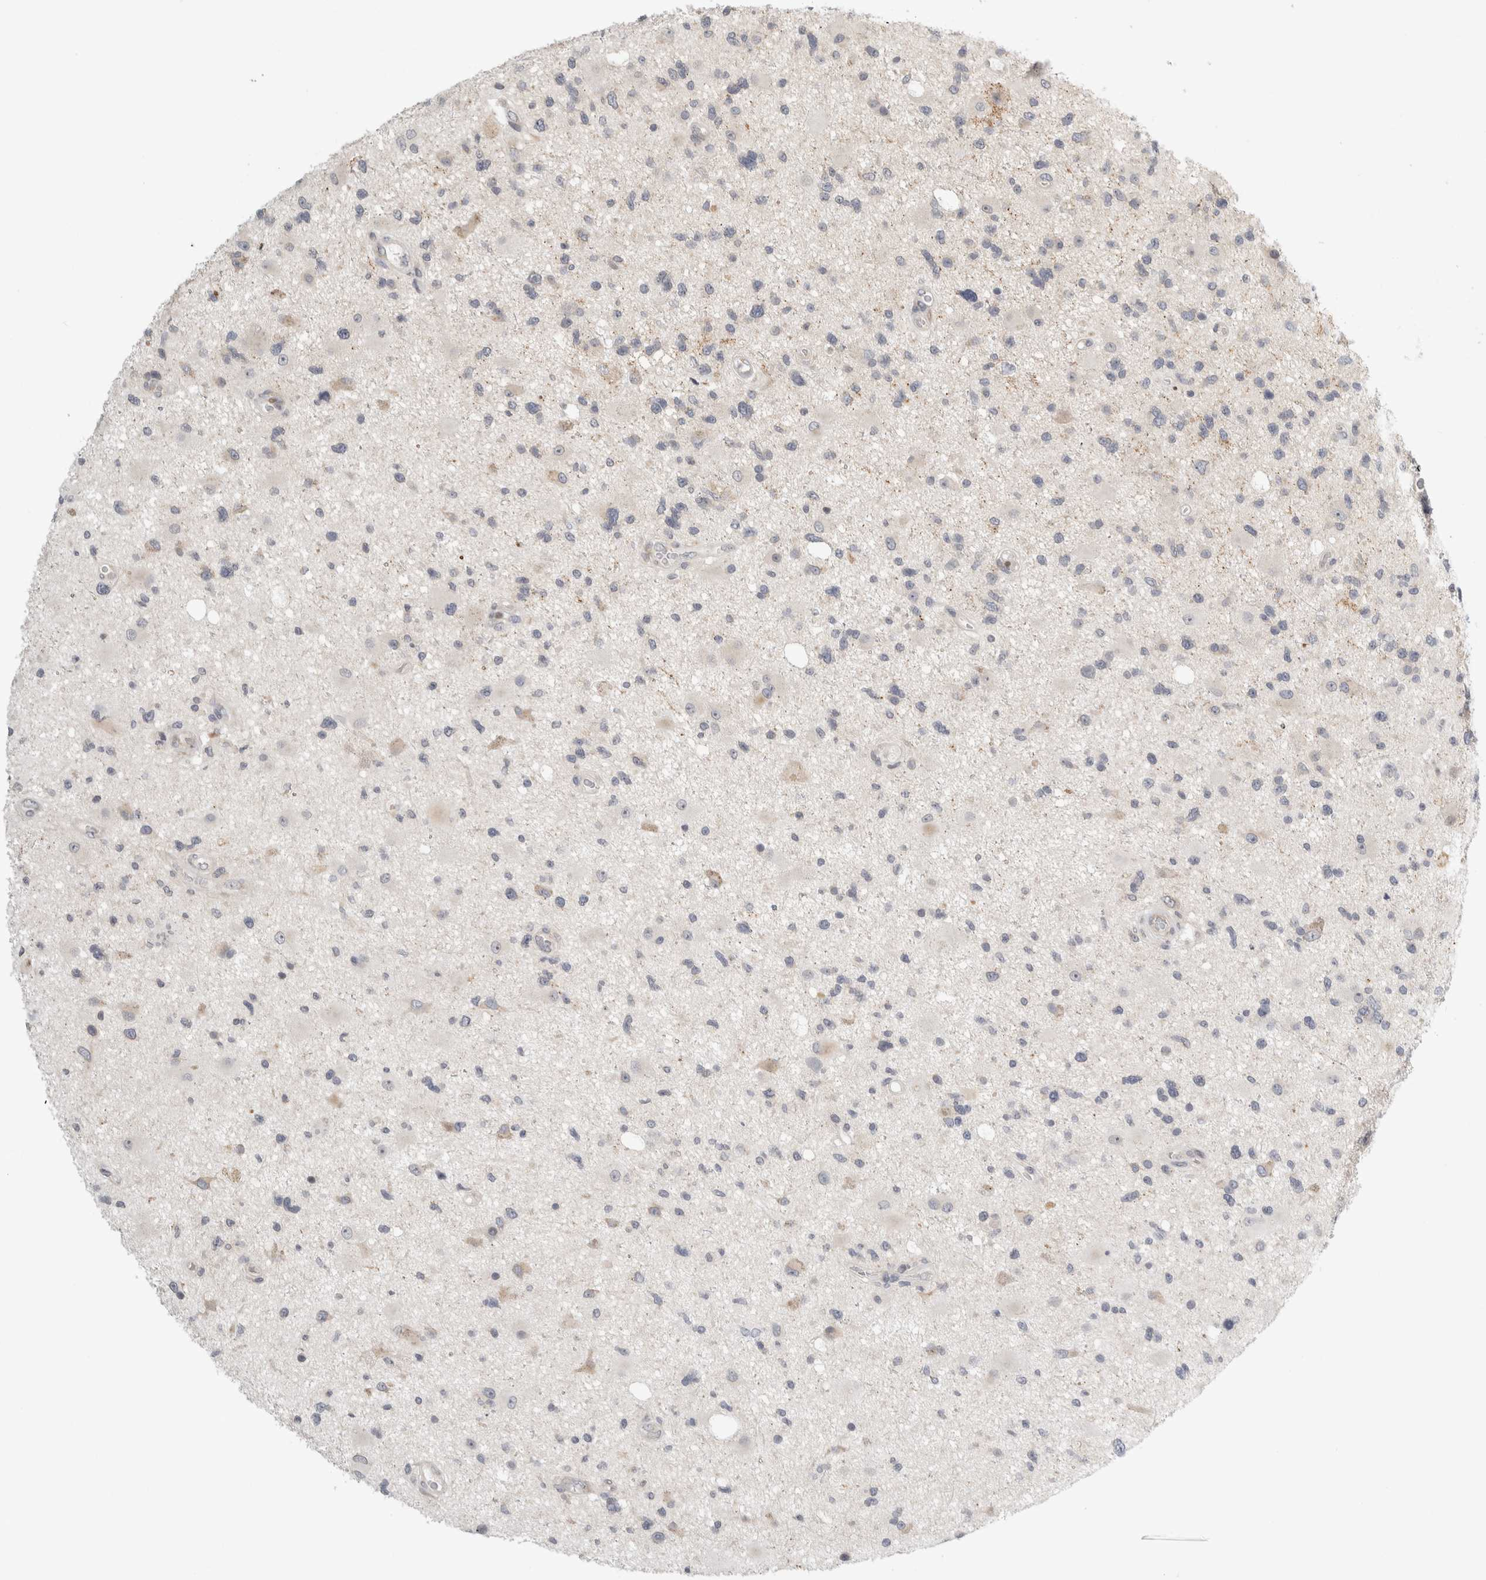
{"staining": {"intensity": "negative", "quantity": "none", "location": "none"}, "tissue": "glioma", "cell_type": "Tumor cells", "image_type": "cancer", "snomed": [{"axis": "morphology", "description": "Glioma, malignant, High grade"}, {"axis": "topography", "description": "Brain"}], "caption": "This is an immunohistochemistry (IHC) histopathology image of human malignant glioma (high-grade). There is no positivity in tumor cells.", "gene": "UTP25", "patient": {"sex": "male", "age": 33}}